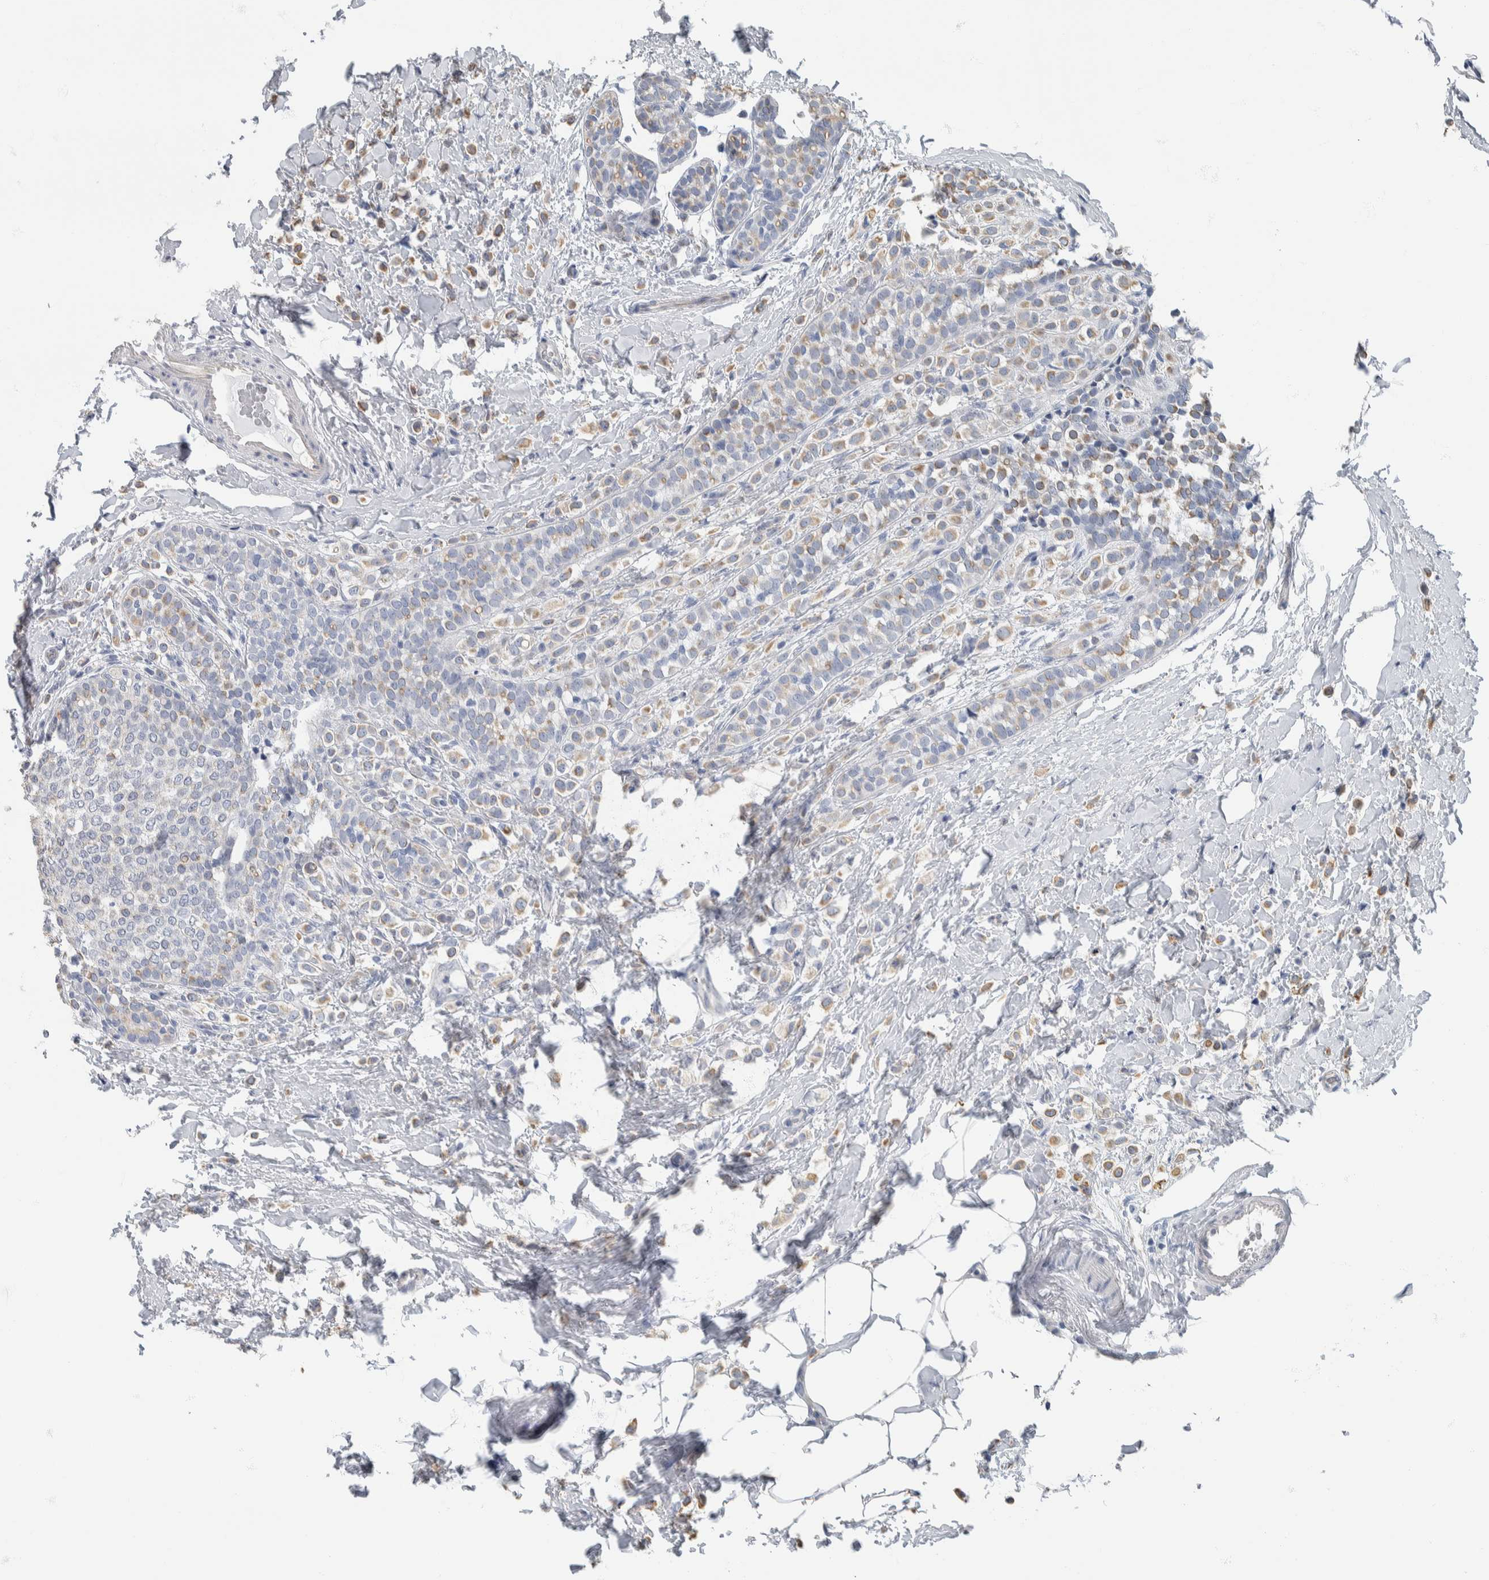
{"staining": {"intensity": "weak", "quantity": "25%-75%", "location": "cytoplasmic/membranous"}, "tissue": "breast cancer", "cell_type": "Tumor cells", "image_type": "cancer", "snomed": [{"axis": "morphology", "description": "Lobular carcinoma"}, {"axis": "topography", "description": "Breast"}], "caption": "A photomicrograph of breast cancer (lobular carcinoma) stained for a protein displays weak cytoplasmic/membranous brown staining in tumor cells.", "gene": "NEFM", "patient": {"sex": "female", "age": 50}}